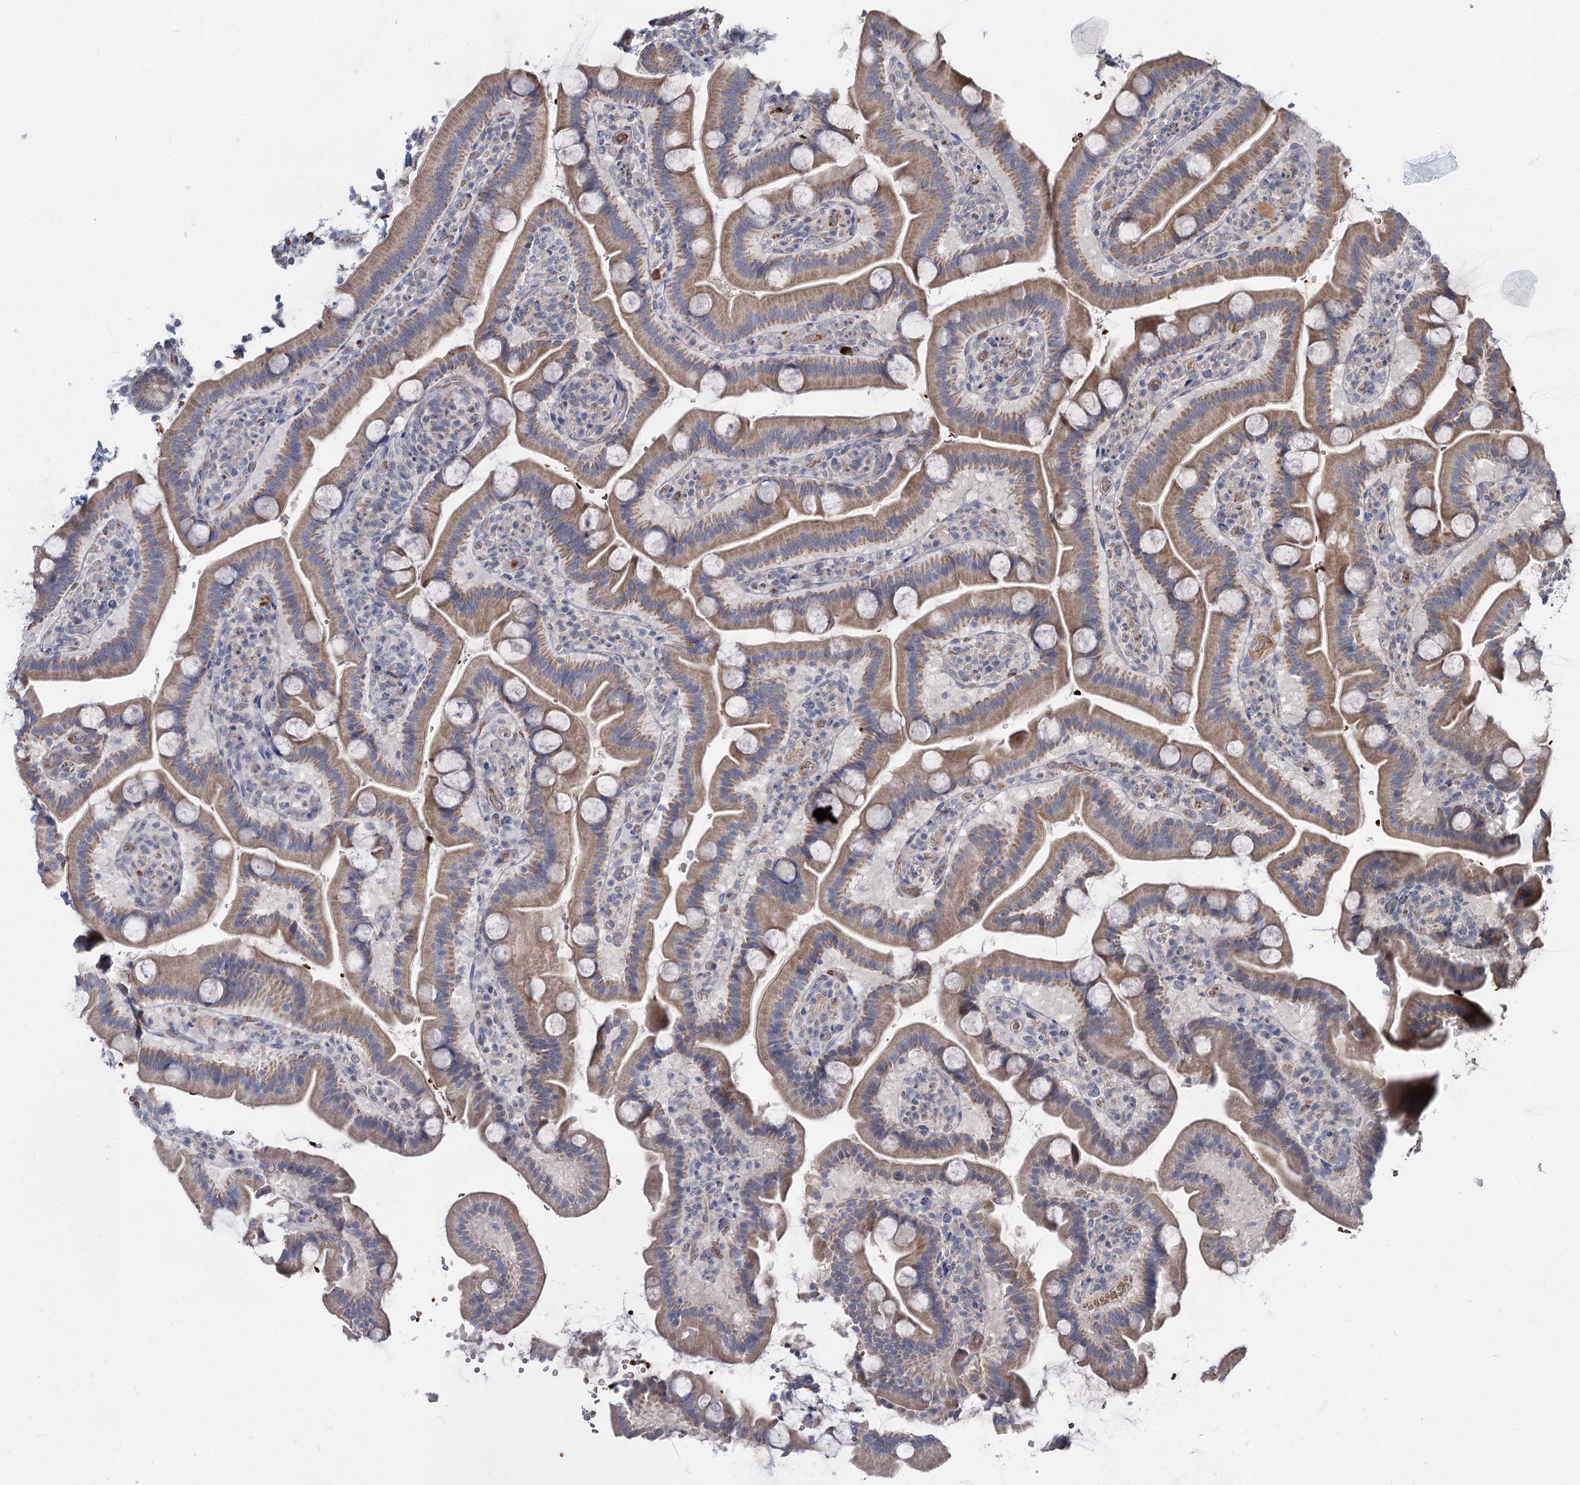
{"staining": {"intensity": "moderate", "quantity": ">75%", "location": "cytoplasmic/membranous"}, "tissue": "duodenum", "cell_type": "Glandular cells", "image_type": "normal", "snomed": [{"axis": "morphology", "description": "Normal tissue, NOS"}, {"axis": "topography", "description": "Duodenum"}], "caption": "DAB (3,3'-diaminobenzidine) immunohistochemical staining of unremarkable duodenum demonstrates moderate cytoplasmic/membranous protein staining in approximately >75% of glandular cells.", "gene": "RNF6", "patient": {"sex": "male", "age": 55}}